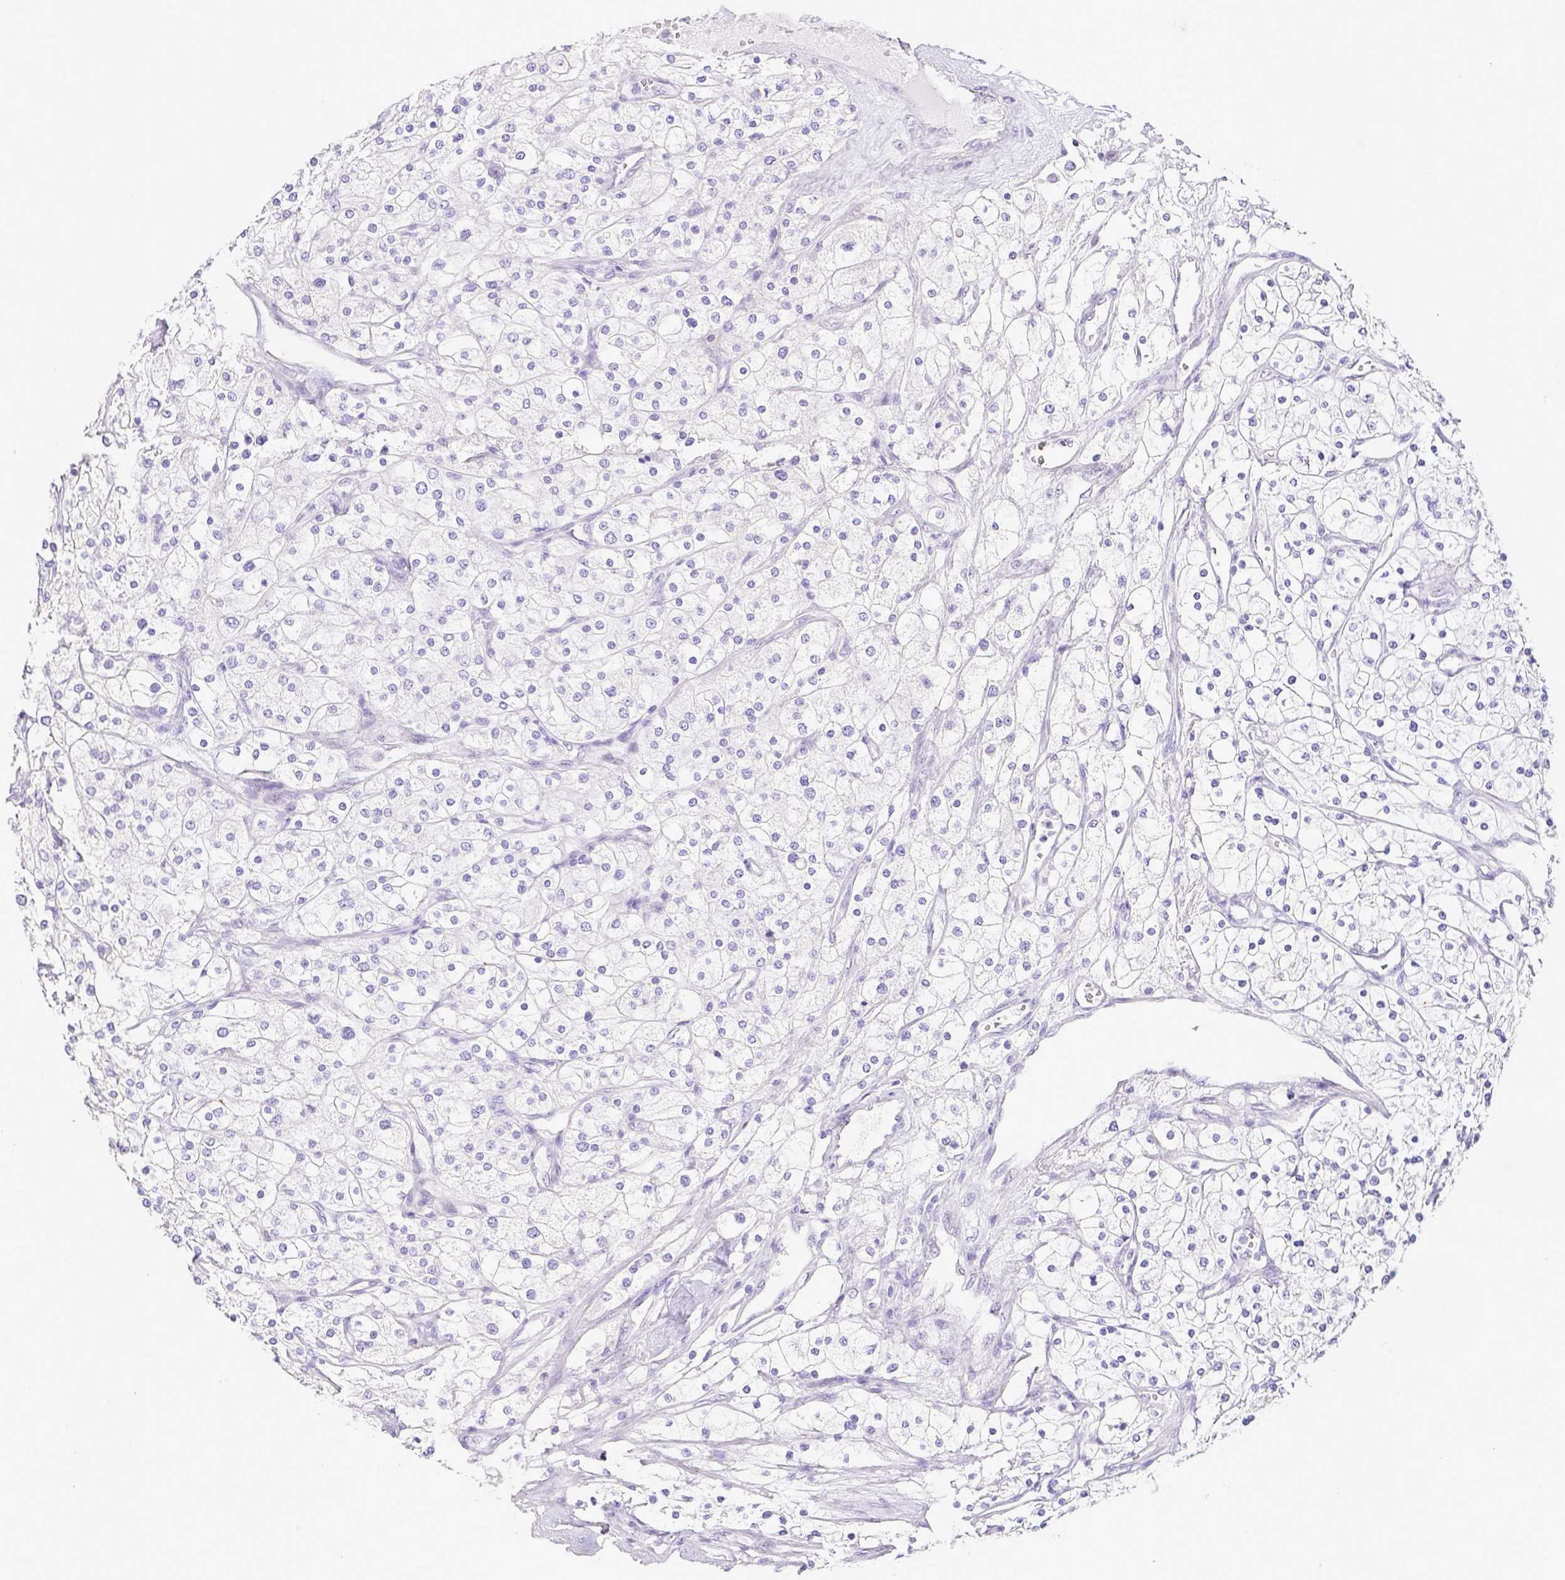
{"staining": {"intensity": "negative", "quantity": "none", "location": "none"}, "tissue": "renal cancer", "cell_type": "Tumor cells", "image_type": "cancer", "snomed": [{"axis": "morphology", "description": "Adenocarcinoma, NOS"}, {"axis": "topography", "description": "Kidney"}], "caption": "Tumor cells show no significant protein staining in renal cancer (adenocarcinoma).", "gene": "ARHGAP36", "patient": {"sex": "male", "age": 80}}